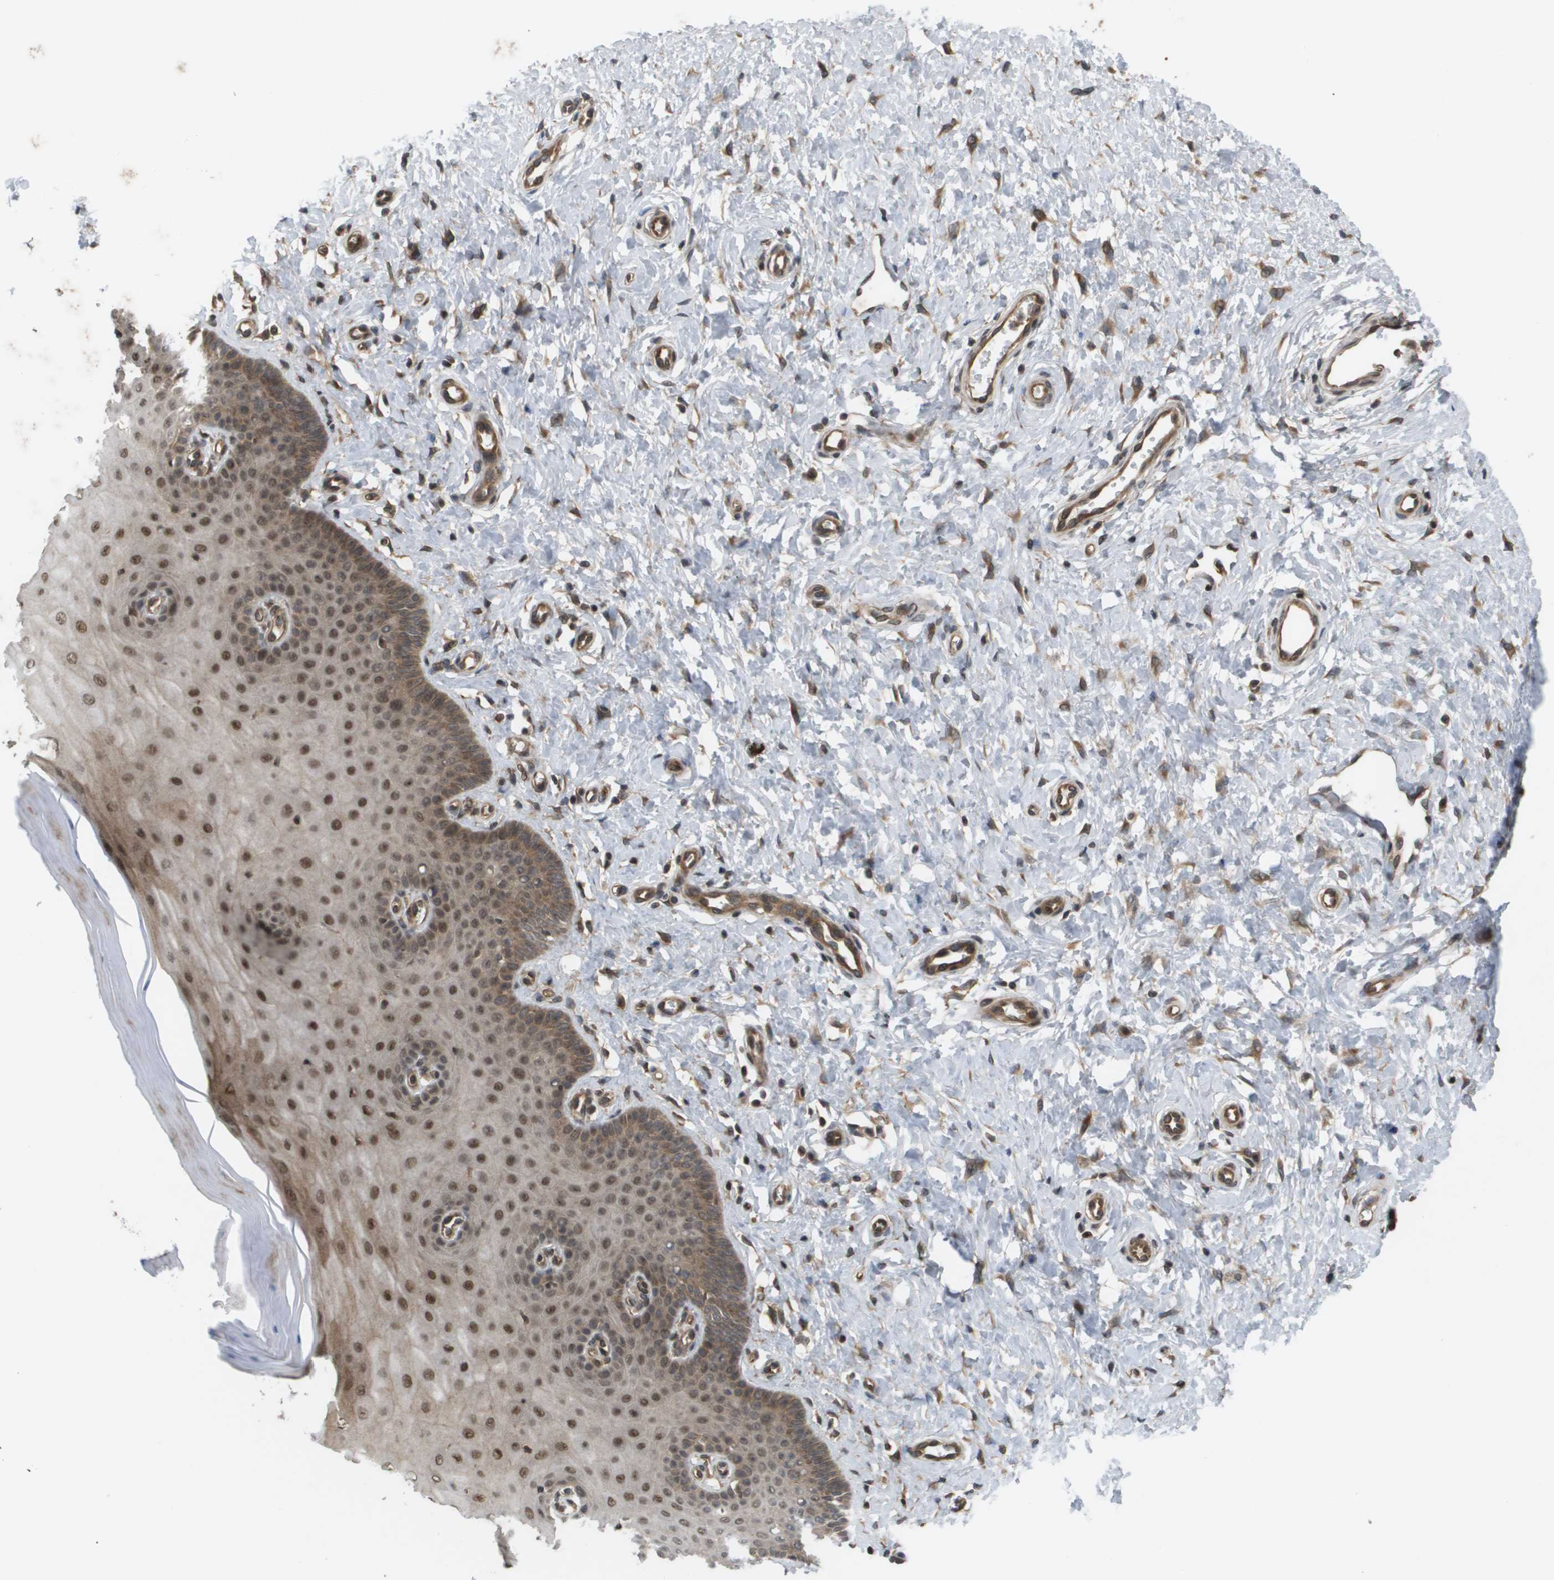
{"staining": {"intensity": "moderate", "quantity": ">75%", "location": "cytoplasmic/membranous"}, "tissue": "cervix", "cell_type": "Glandular cells", "image_type": "normal", "snomed": [{"axis": "morphology", "description": "Normal tissue, NOS"}, {"axis": "topography", "description": "Cervix"}], "caption": "Normal cervix reveals moderate cytoplasmic/membranous staining in approximately >75% of glandular cells (DAB (3,3'-diaminobenzidine) IHC with brightfield microscopy, high magnification)..", "gene": "CTPS2", "patient": {"sex": "female", "age": 55}}